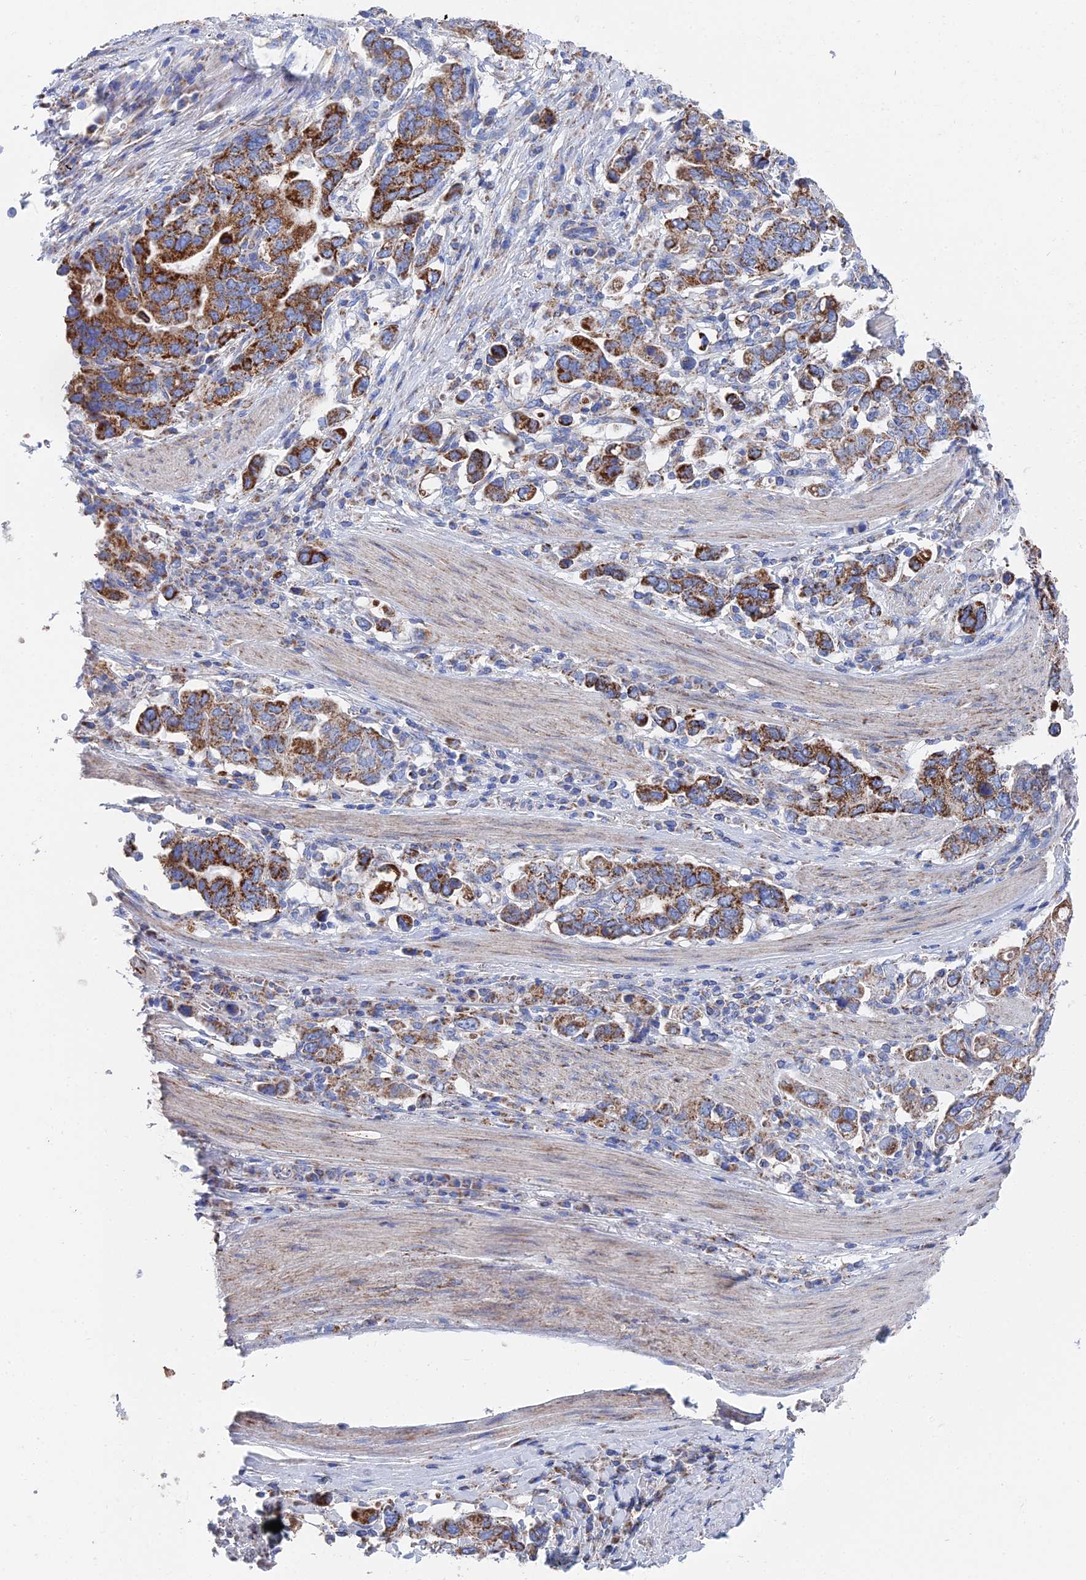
{"staining": {"intensity": "strong", "quantity": ">75%", "location": "cytoplasmic/membranous"}, "tissue": "stomach cancer", "cell_type": "Tumor cells", "image_type": "cancer", "snomed": [{"axis": "morphology", "description": "Adenocarcinoma, NOS"}, {"axis": "topography", "description": "Stomach, upper"}, {"axis": "topography", "description": "Stomach"}], "caption": "This image shows stomach adenocarcinoma stained with IHC to label a protein in brown. The cytoplasmic/membranous of tumor cells show strong positivity for the protein. Nuclei are counter-stained blue.", "gene": "IFT80", "patient": {"sex": "male", "age": 62}}